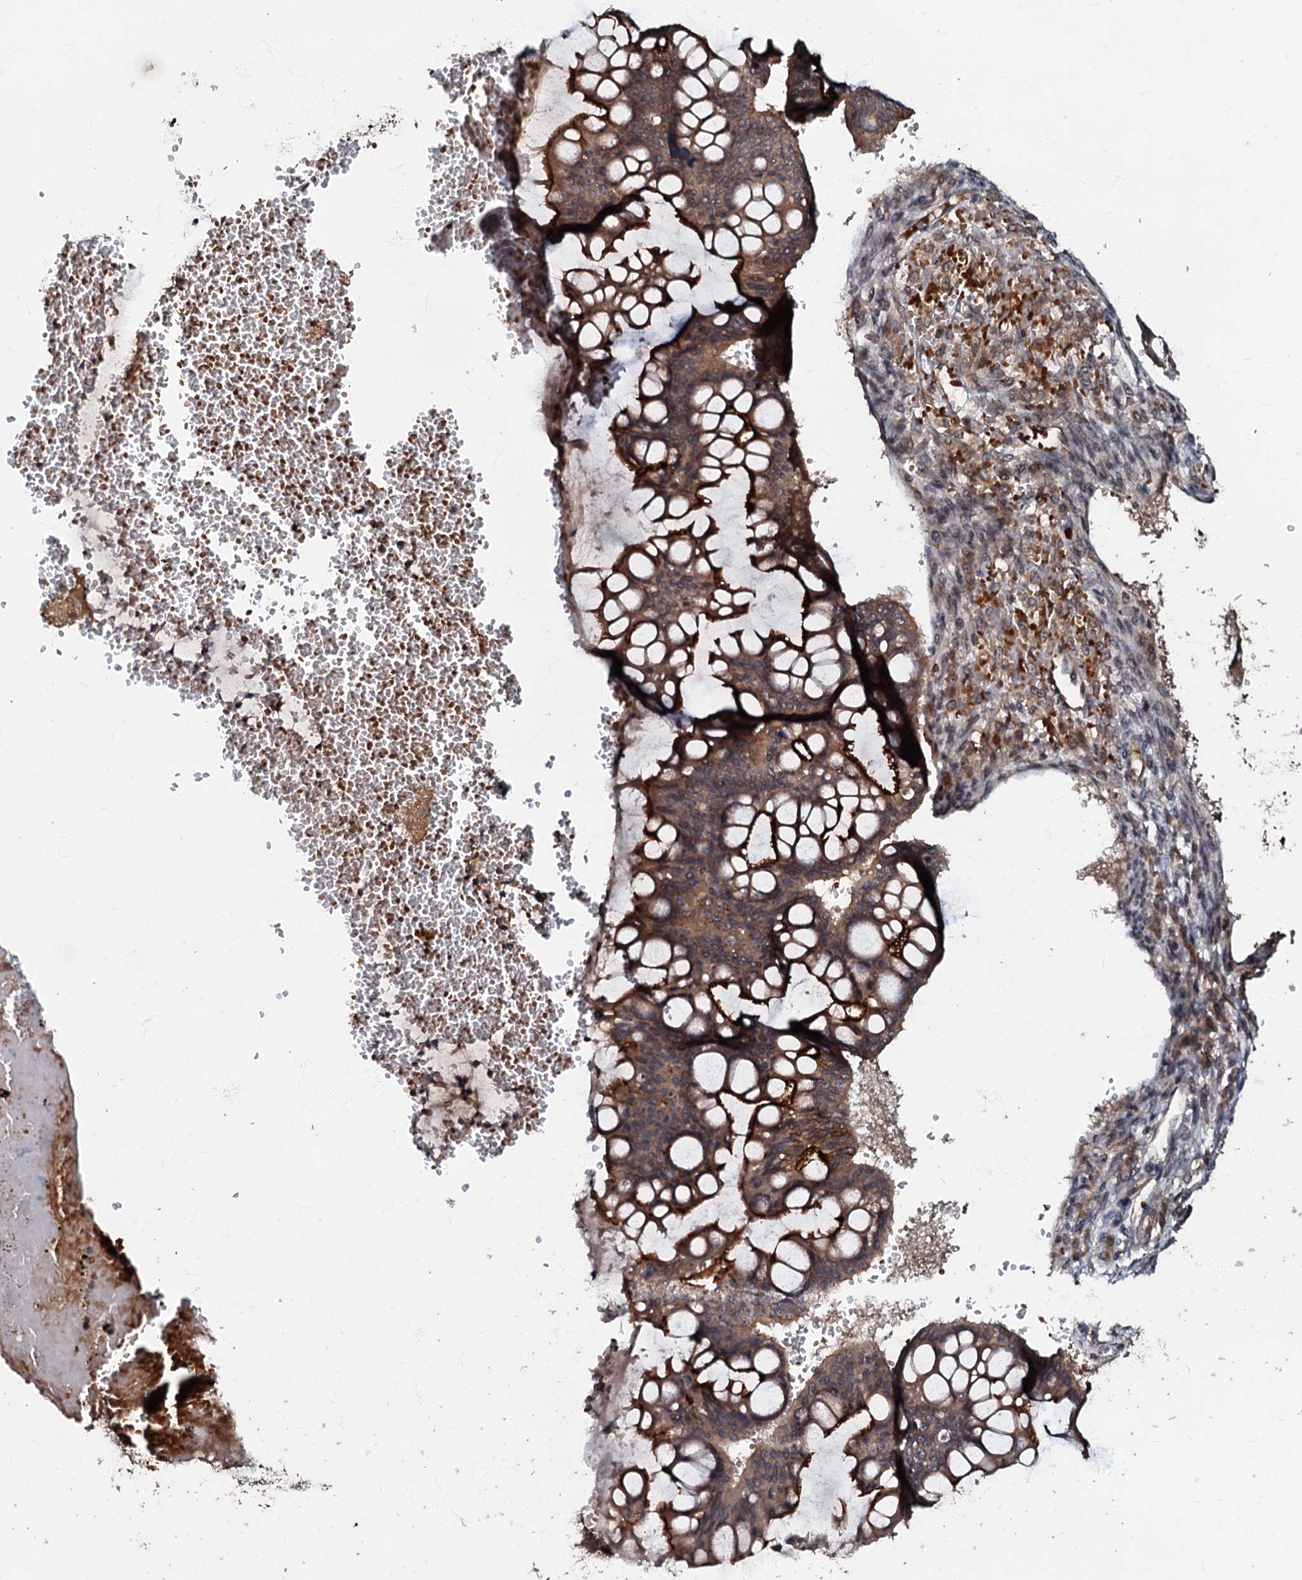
{"staining": {"intensity": "moderate", "quantity": ">75%", "location": "cytoplasmic/membranous"}, "tissue": "ovarian cancer", "cell_type": "Tumor cells", "image_type": "cancer", "snomed": [{"axis": "morphology", "description": "Cystadenocarcinoma, mucinous, NOS"}, {"axis": "topography", "description": "Ovary"}], "caption": "Immunohistochemical staining of mucinous cystadenocarcinoma (ovarian) shows medium levels of moderate cytoplasmic/membranous expression in about >75% of tumor cells.", "gene": "MANSC4", "patient": {"sex": "female", "age": 73}}